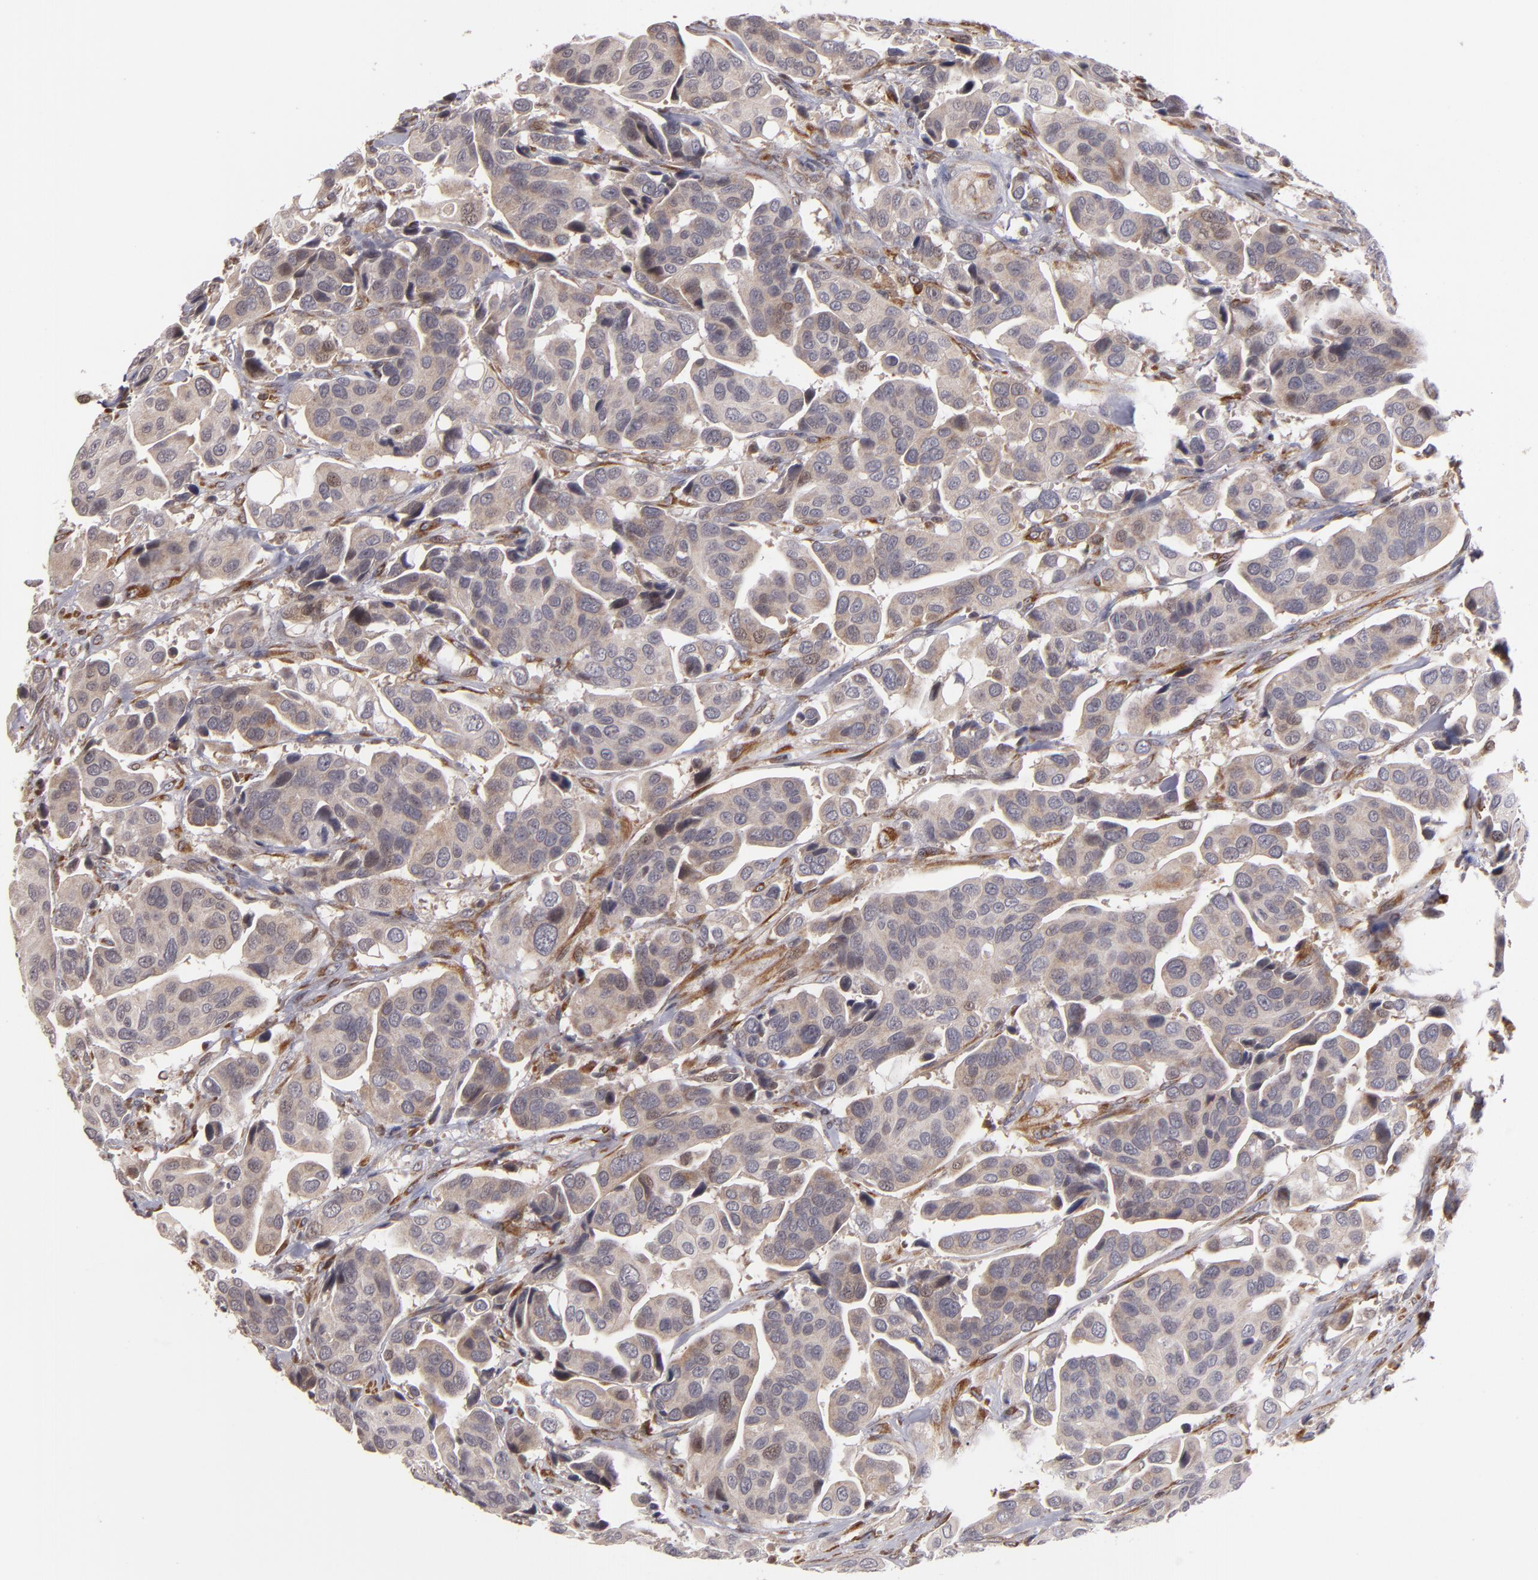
{"staining": {"intensity": "weak", "quantity": ">75%", "location": "cytoplasmic/membranous"}, "tissue": "urothelial cancer", "cell_type": "Tumor cells", "image_type": "cancer", "snomed": [{"axis": "morphology", "description": "Adenocarcinoma, NOS"}, {"axis": "topography", "description": "Urinary bladder"}], "caption": "Human adenocarcinoma stained with a protein marker exhibits weak staining in tumor cells.", "gene": "CASP1", "patient": {"sex": "male", "age": 61}}